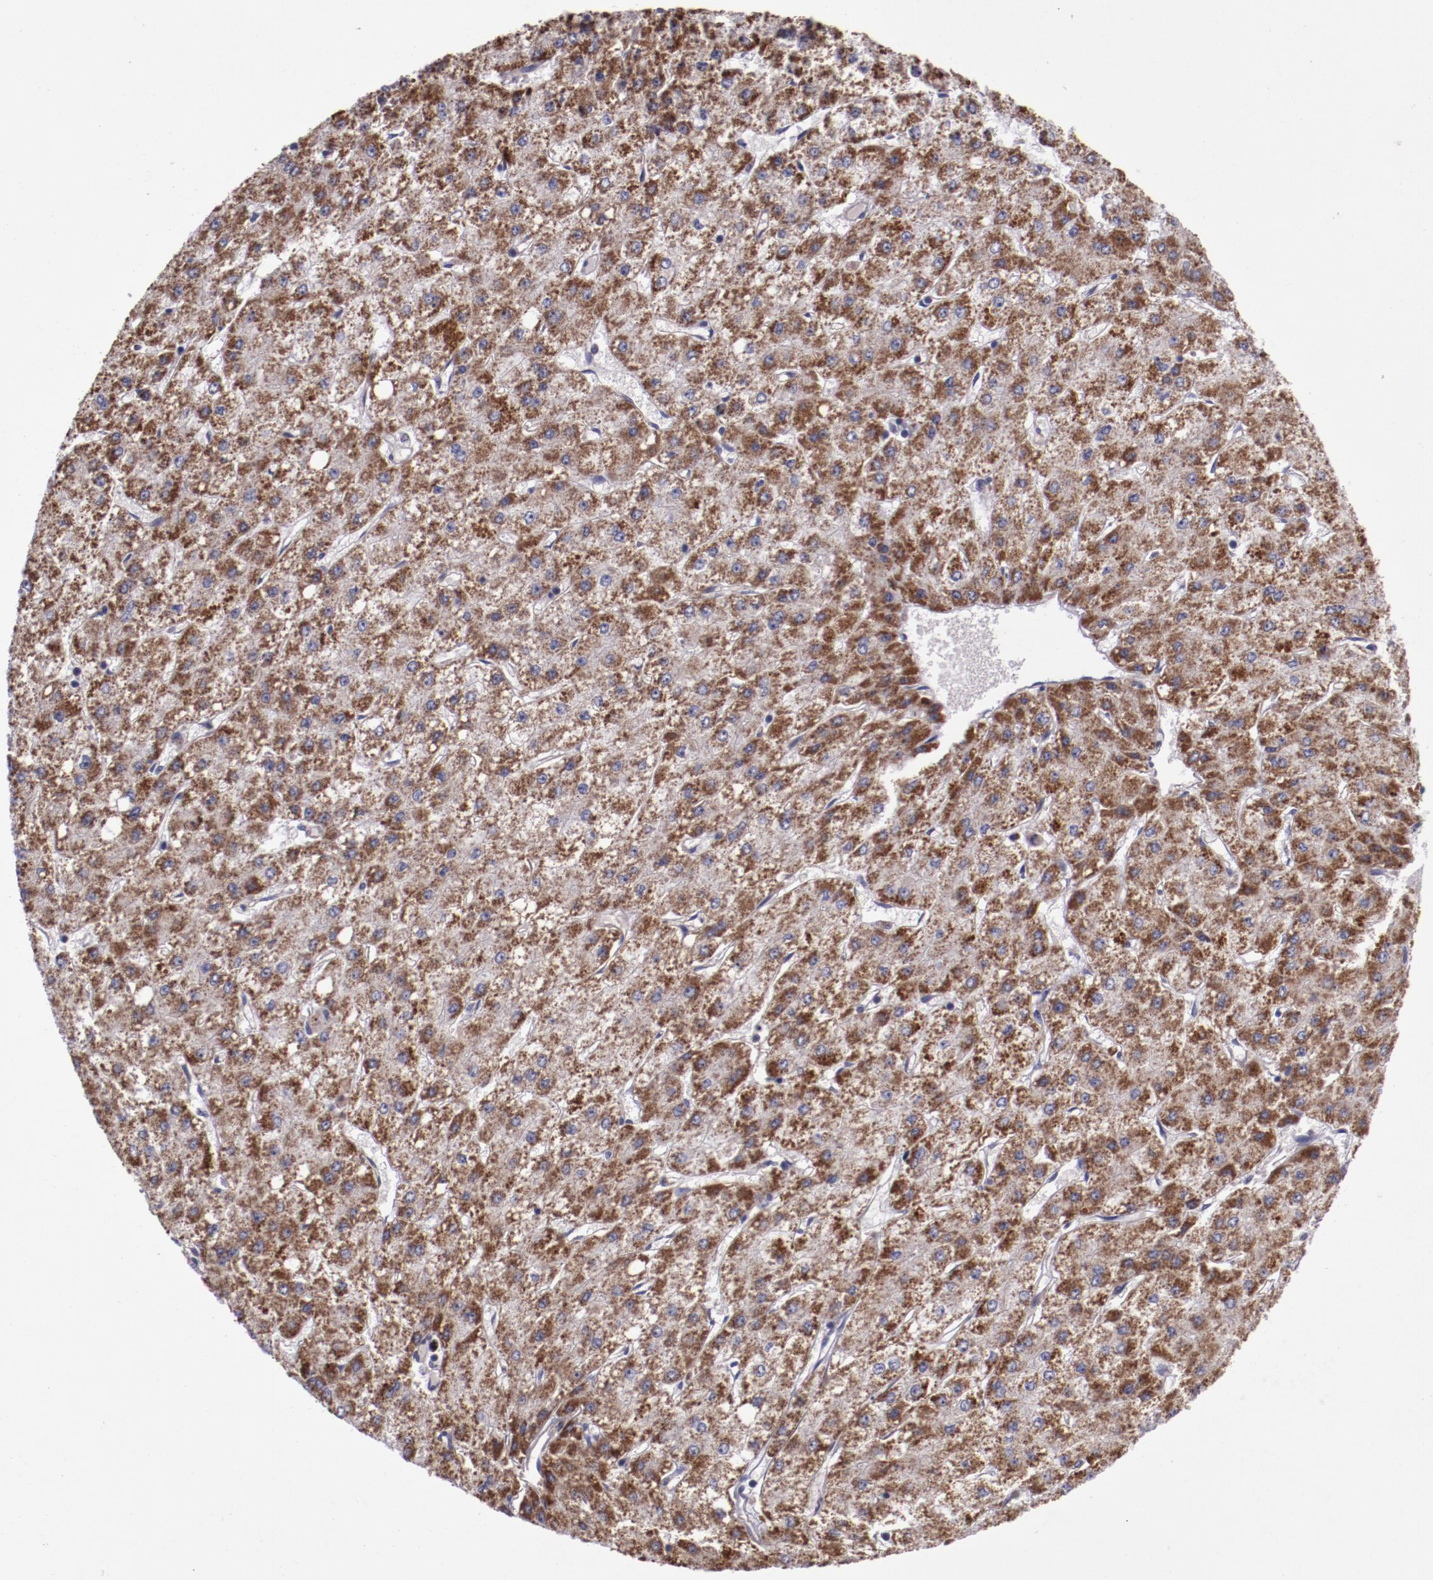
{"staining": {"intensity": "moderate", "quantity": ">75%", "location": "cytoplasmic/membranous"}, "tissue": "liver cancer", "cell_type": "Tumor cells", "image_type": "cancer", "snomed": [{"axis": "morphology", "description": "Carcinoma, Hepatocellular, NOS"}, {"axis": "topography", "description": "Liver"}], "caption": "High-power microscopy captured an immunohistochemistry (IHC) micrograph of liver cancer (hepatocellular carcinoma), revealing moderate cytoplasmic/membranous staining in approximately >75% of tumor cells. (DAB (3,3'-diaminobenzidine) IHC with brightfield microscopy, high magnification).", "gene": "LONP1", "patient": {"sex": "female", "age": 52}}